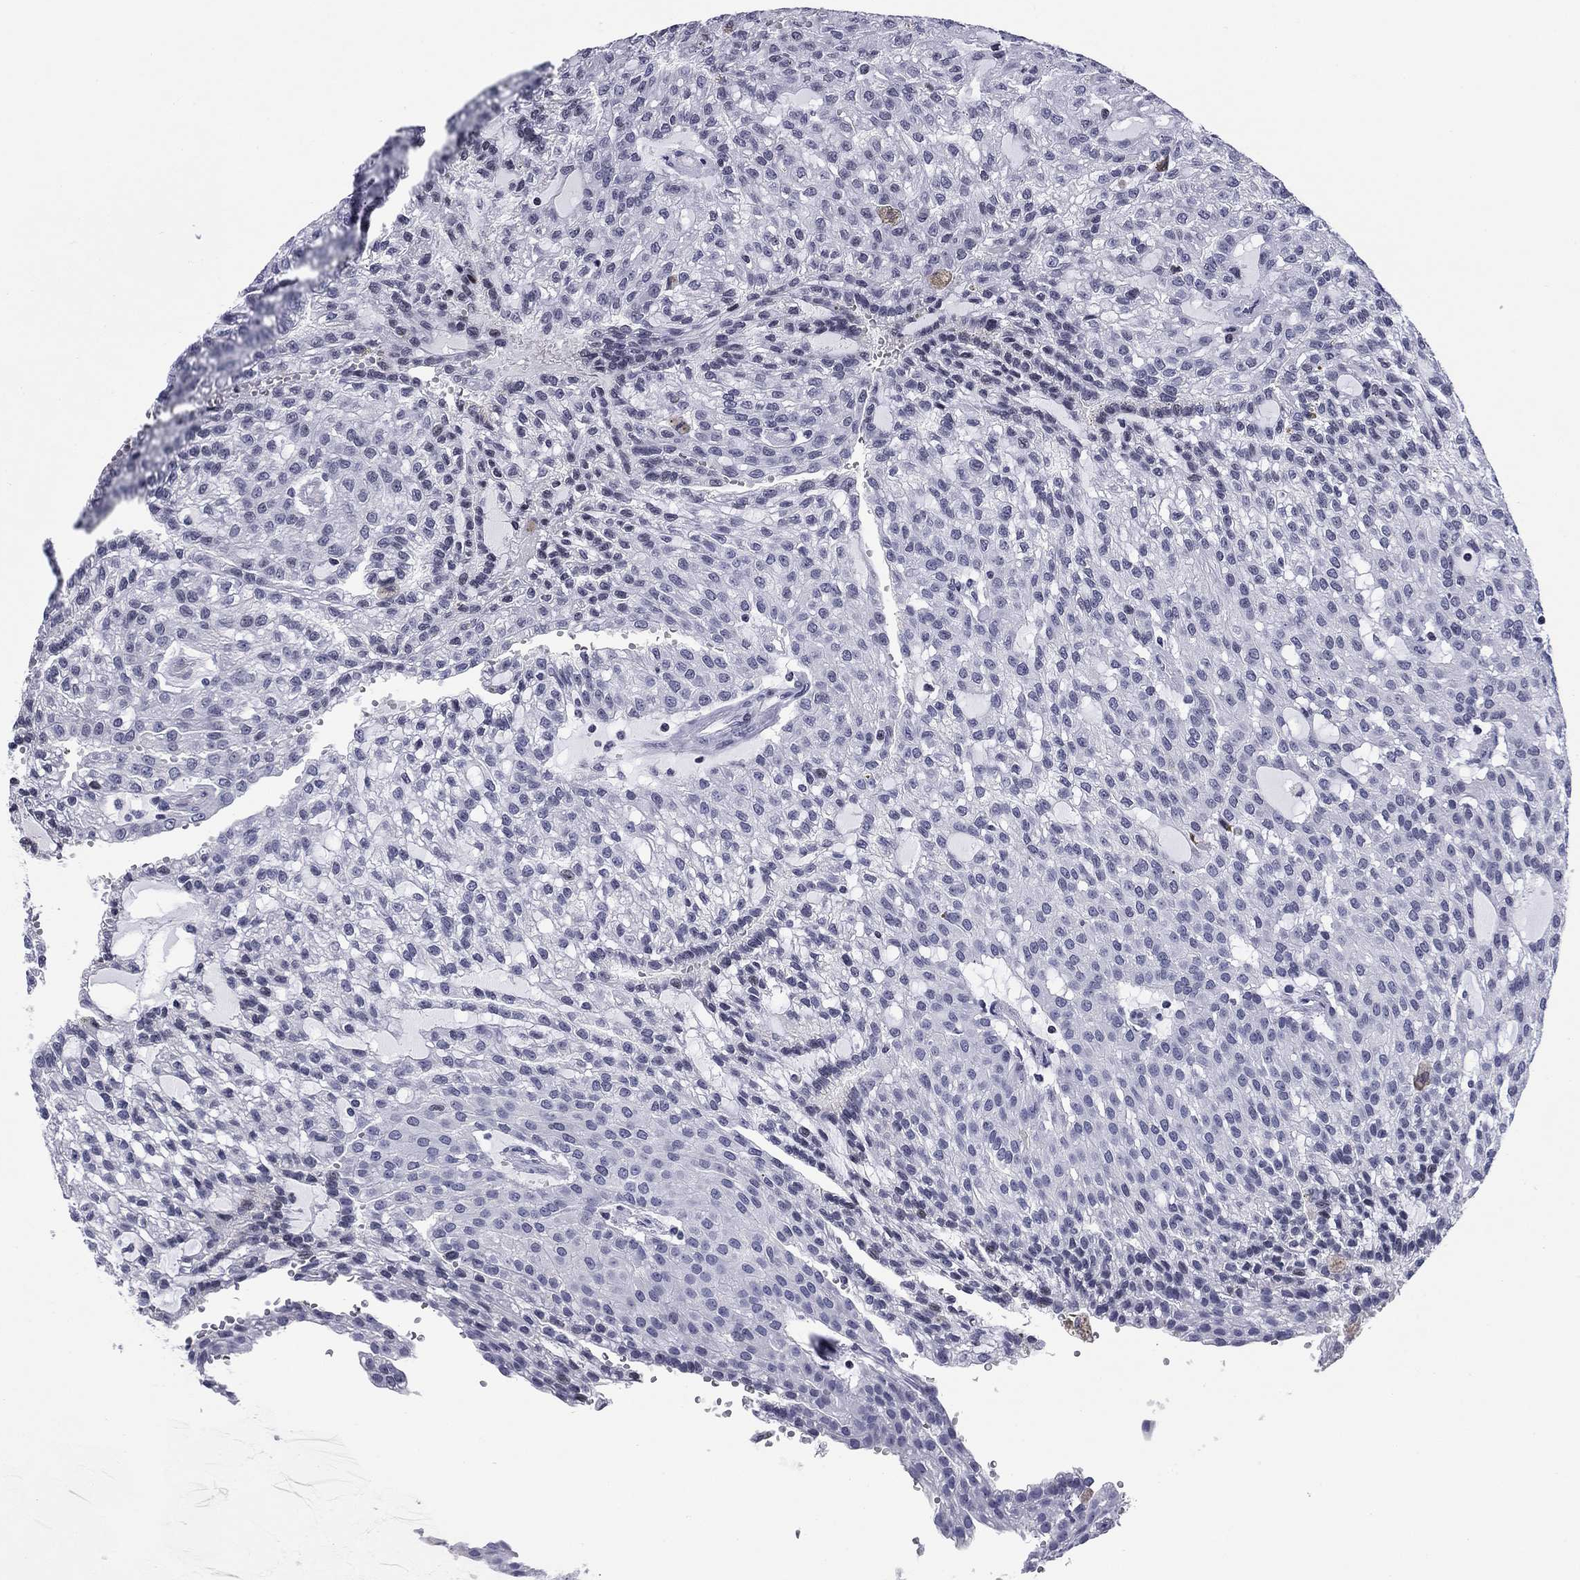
{"staining": {"intensity": "negative", "quantity": "none", "location": "none"}, "tissue": "renal cancer", "cell_type": "Tumor cells", "image_type": "cancer", "snomed": [{"axis": "morphology", "description": "Adenocarcinoma, NOS"}, {"axis": "topography", "description": "Kidney"}], "caption": "This micrograph is of renal cancer stained with immunohistochemistry (IHC) to label a protein in brown with the nuclei are counter-stained blue. There is no expression in tumor cells. (DAB immunohistochemistry with hematoxylin counter stain).", "gene": "CCDC144A", "patient": {"sex": "male", "age": 63}}